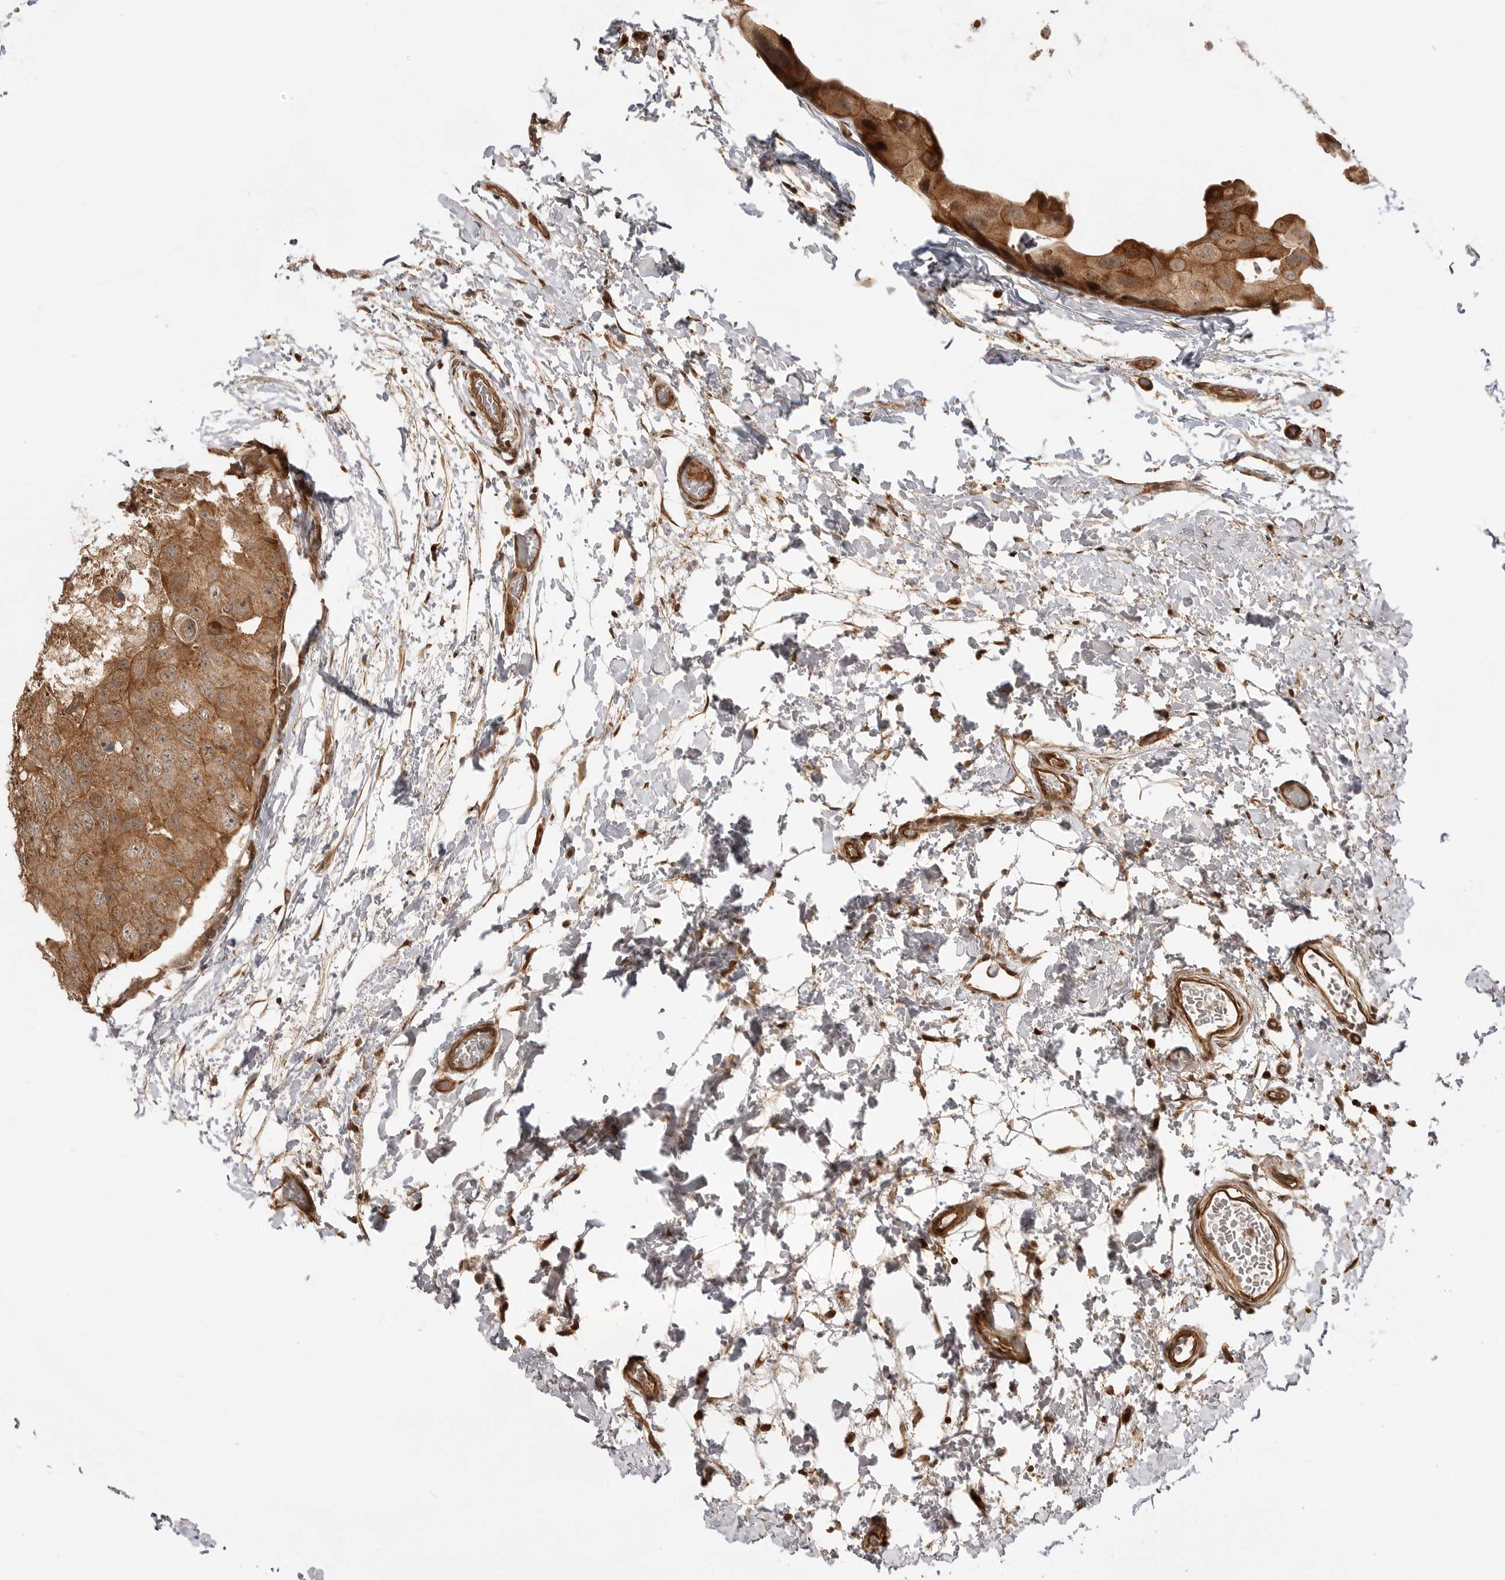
{"staining": {"intensity": "moderate", "quantity": ">75%", "location": "cytoplasmic/membranous"}, "tissue": "breast cancer", "cell_type": "Tumor cells", "image_type": "cancer", "snomed": [{"axis": "morphology", "description": "Duct carcinoma"}, {"axis": "topography", "description": "Breast"}], "caption": "A brown stain shows moderate cytoplasmic/membranous positivity of a protein in human invasive ductal carcinoma (breast) tumor cells.", "gene": "ADPRS", "patient": {"sex": "female", "age": 62}}